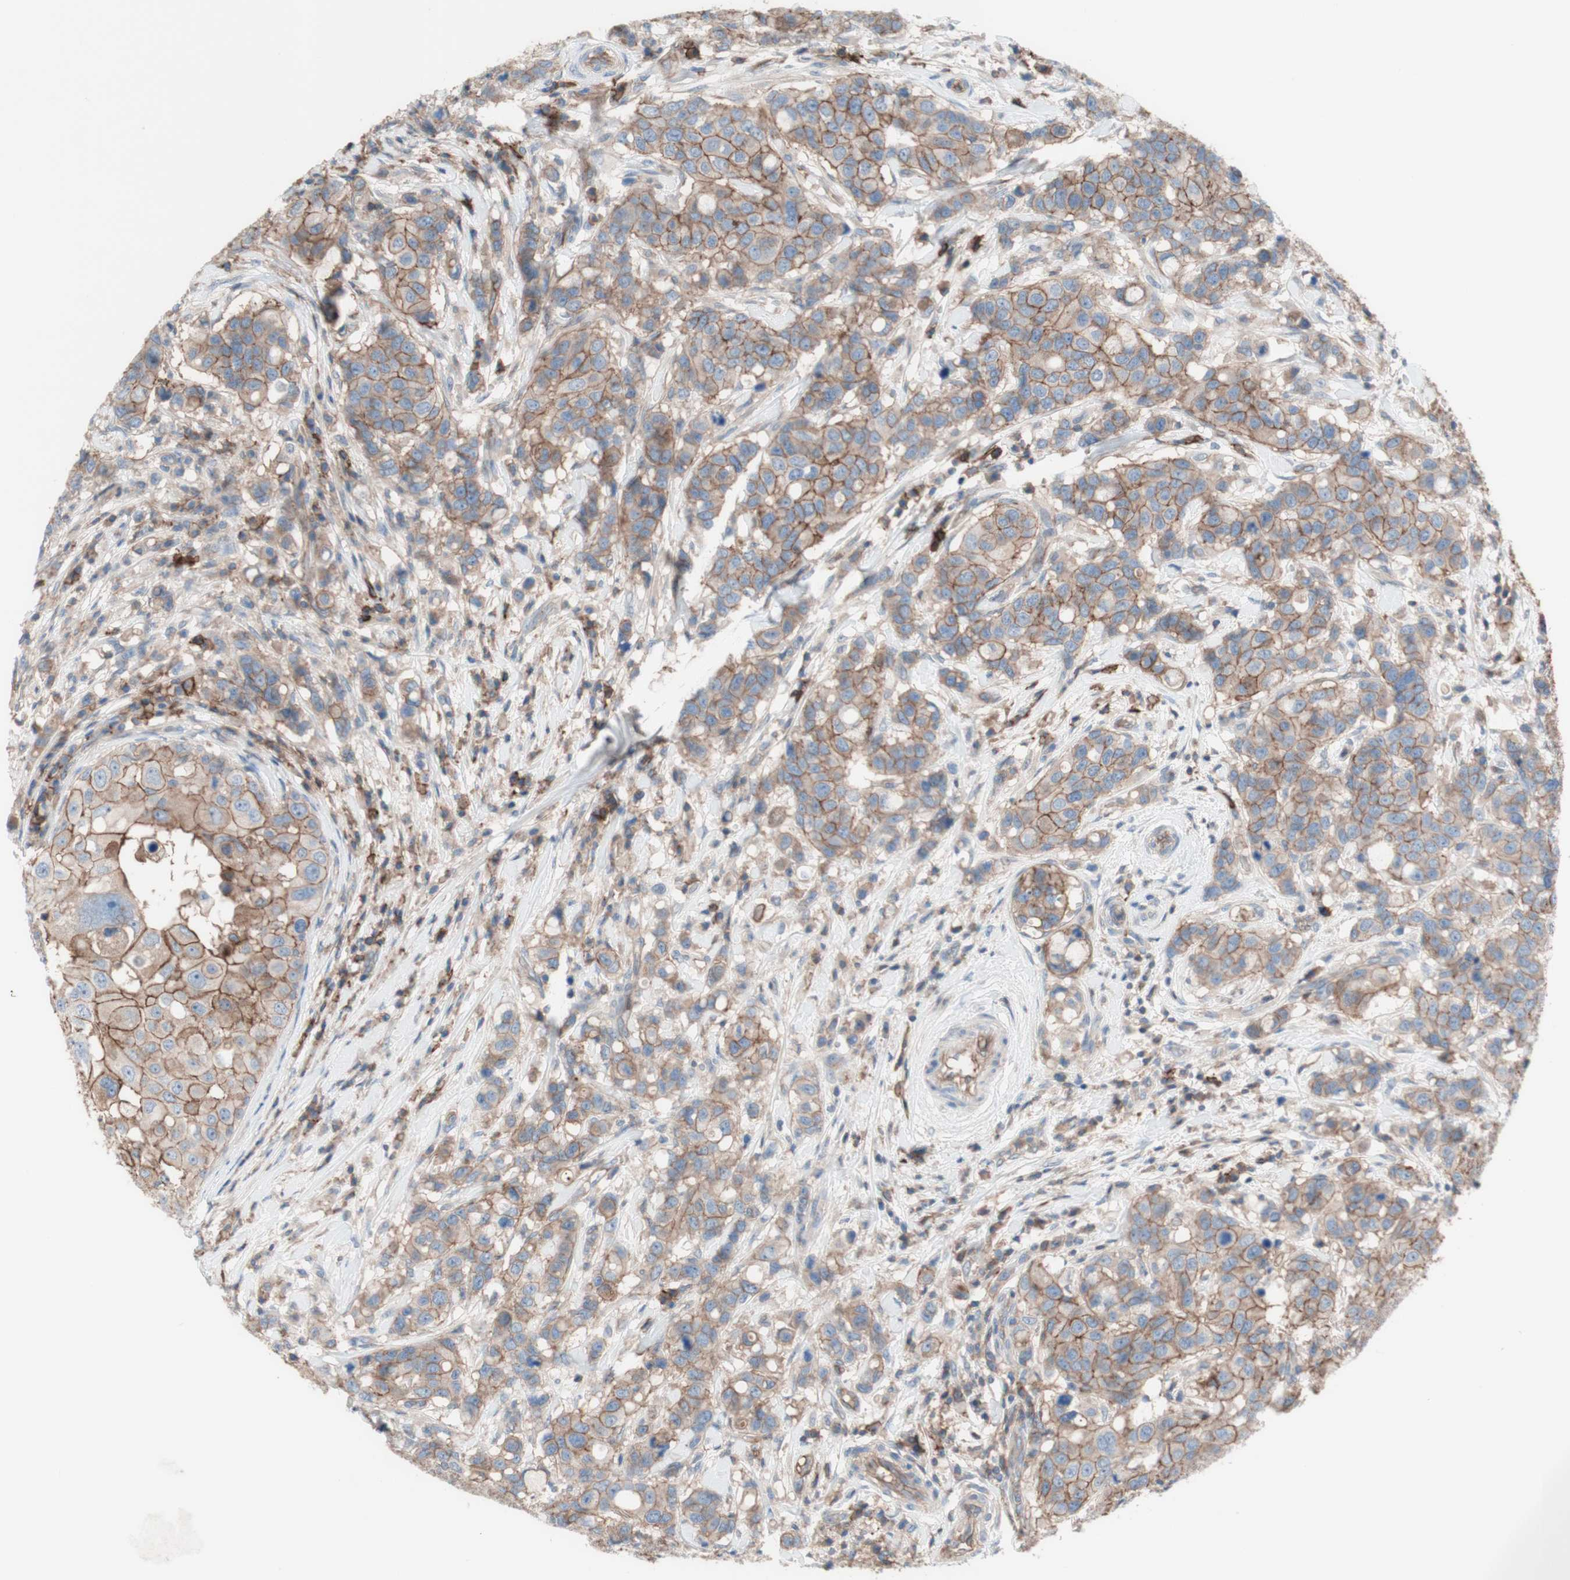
{"staining": {"intensity": "weak", "quantity": ">75%", "location": "cytoplasmic/membranous"}, "tissue": "breast cancer", "cell_type": "Tumor cells", "image_type": "cancer", "snomed": [{"axis": "morphology", "description": "Duct carcinoma"}, {"axis": "topography", "description": "Breast"}], "caption": "There is low levels of weak cytoplasmic/membranous expression in tumor cells of breast invasive ductal carcinoma, as demonstrated by immunohistochemical staining (brown color).", "gene": "CD46", "patient": {"sex": "female", "age": 27}}